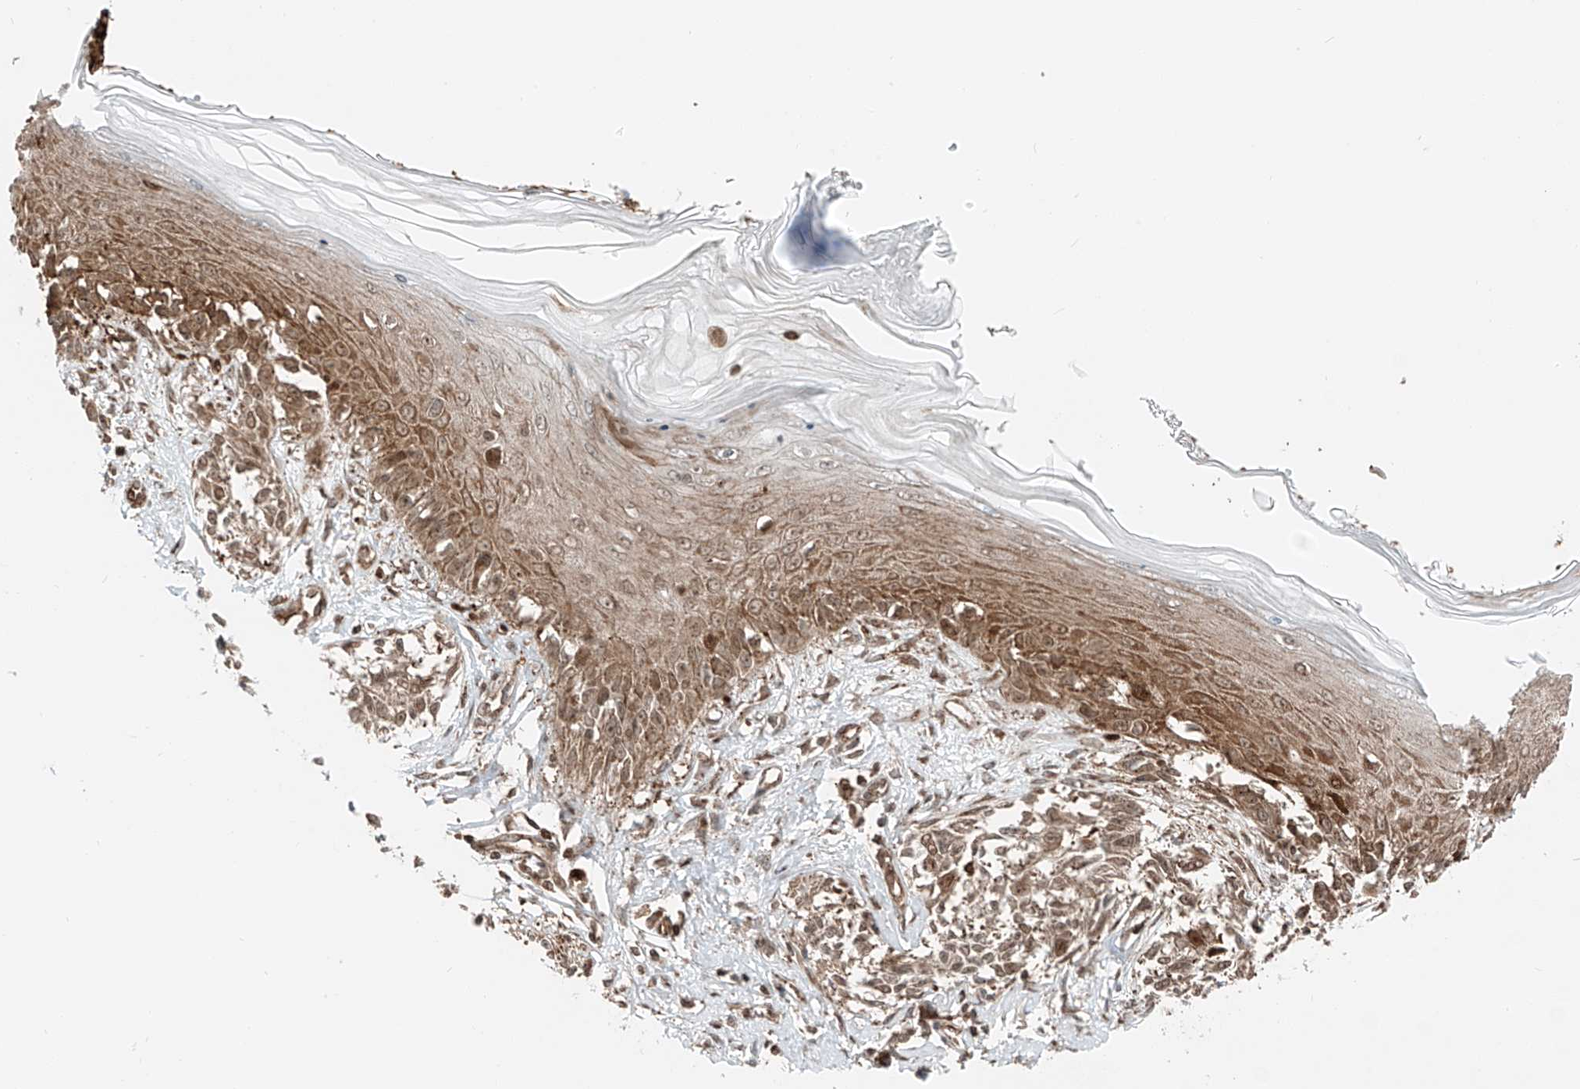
{"staining": {"intensity": "moderate", "quantity": ">75%", "location": "cytoplasmic/membranous,nuclear"}, "tissue": "melanoma", "cell_type": "Tumor cells", "image_type": "cancer", "snomed": [{"axis": "morphology", "description": "Malignant melanoma, NOS"}, {"axis": "topography", "description": "Skin"}], "caption": "Malignant melanoma stained for a protein reveals moderate cytoplasmic/membranous and nuclear positivity in tumor cells.", "gene": "USP48", "patient": {"sex": "male", "age": 53}}